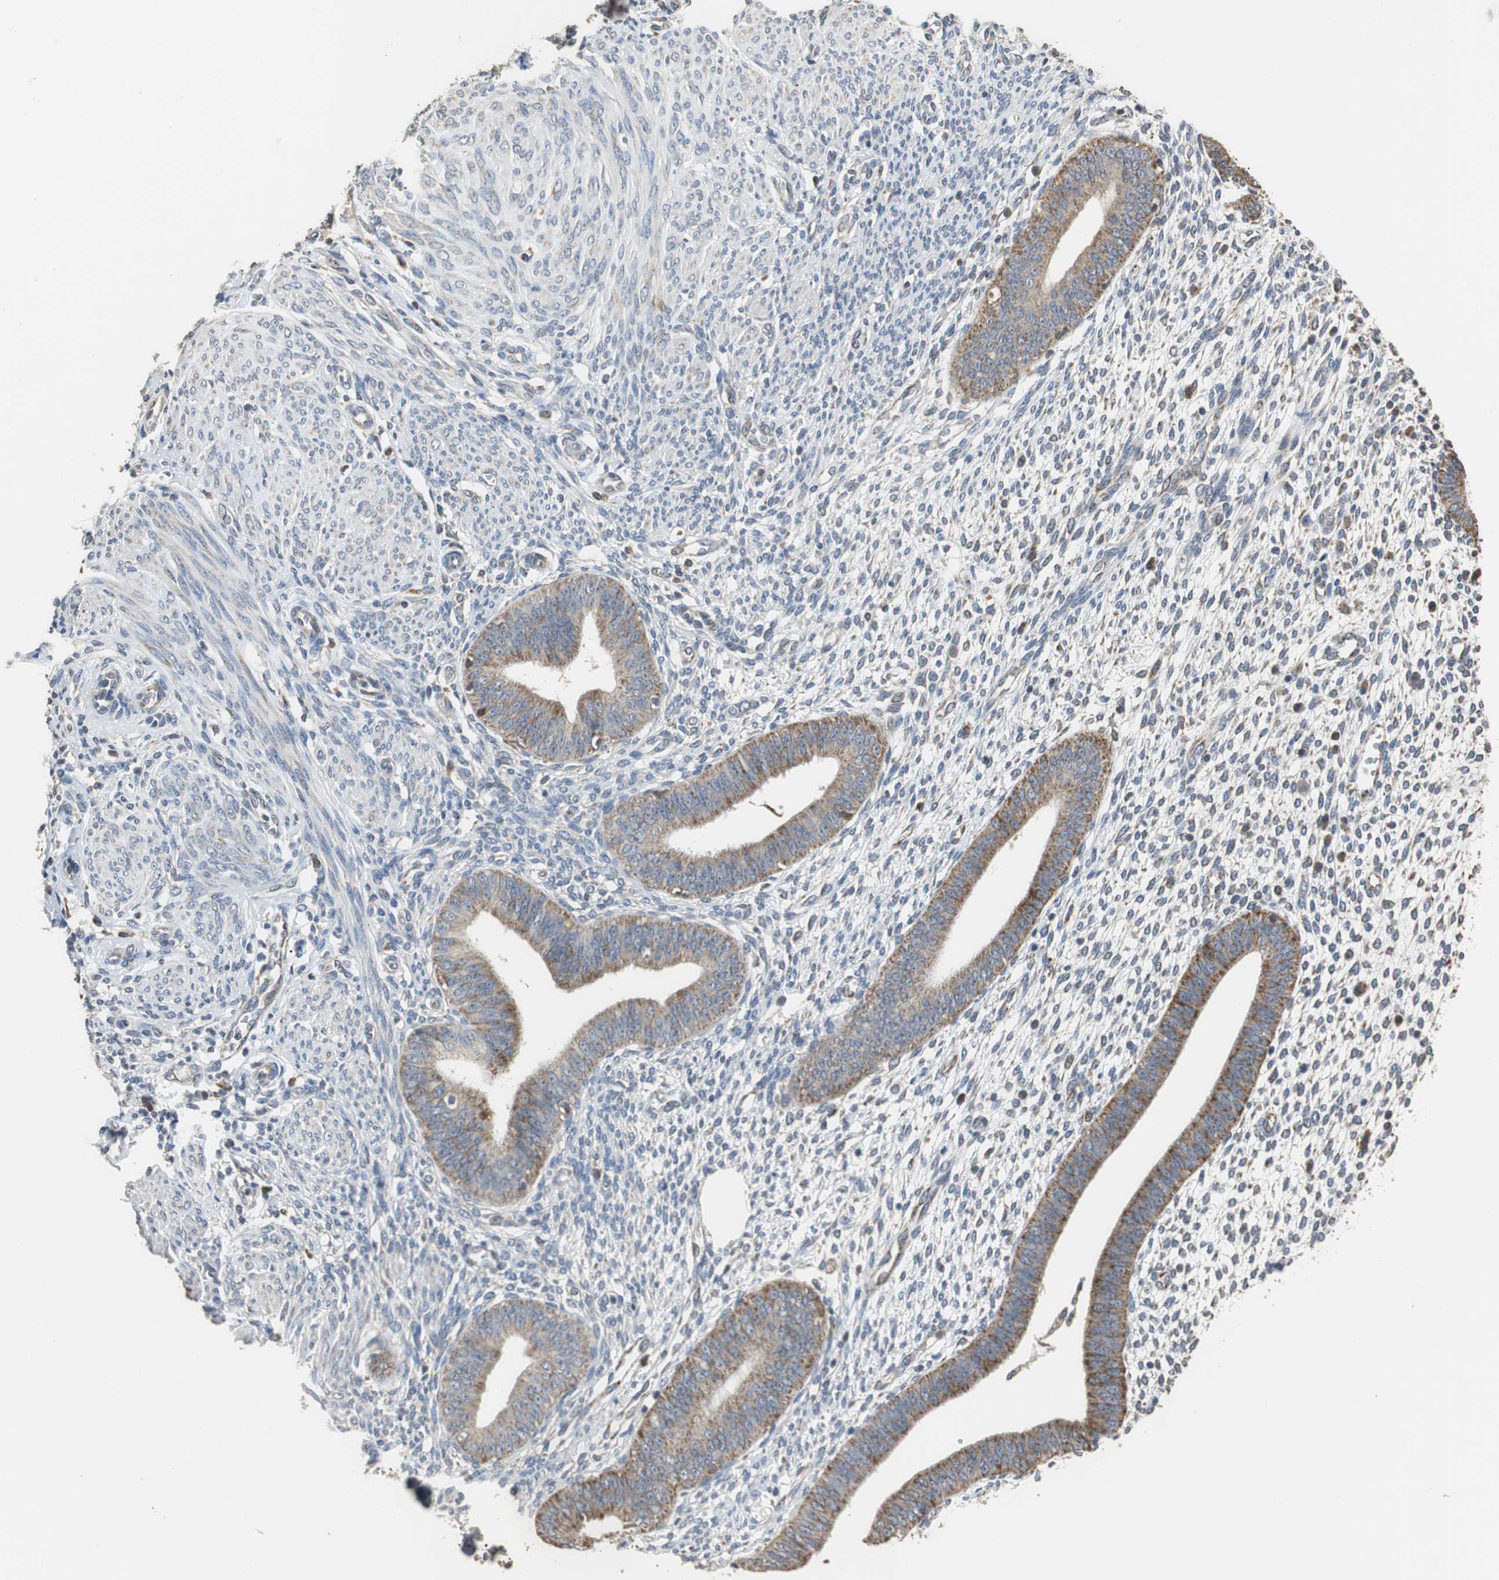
{"staining": {"intensity": "weak", "quantity": "<25%", "location": "cytoplasmic/membranous"}, "tissue": "endometrium", "cell_type": "Cells in endometrial stroma", "image_type": "normal", "snomed": [{"axis": "morphology", "description": "Normal tissue, NOS"}, {"axis": "topography", "description": "Endometrium"}], "caption": "A histopathology image of endometrium stained for a protein exhibits no brown staining in cells in endometrial stroma.", "gene": "HMGCL", "patient": {"sex": "female", "age": 35}}